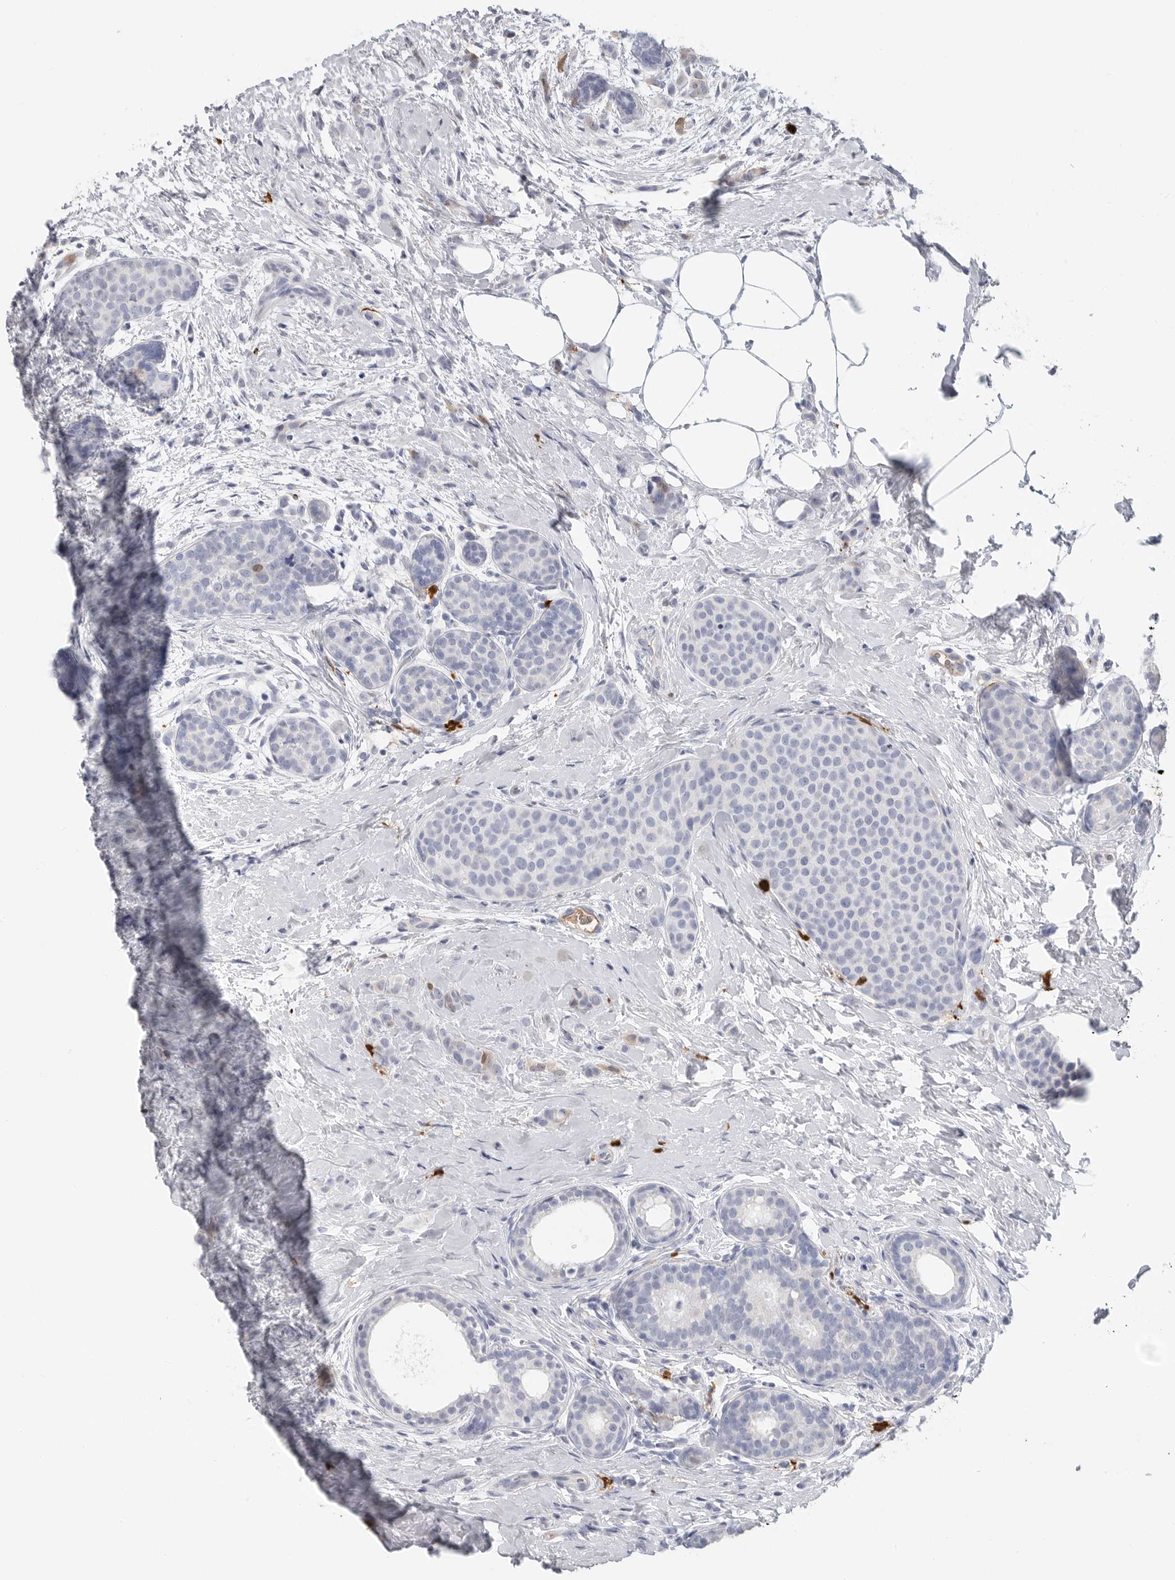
{"staining": {"intensity": "negative", "quantity": "none", "location": "none"}, "tissue": "breast cancer", "cell_type": "Tumor cells", "image_type": "cancer", "snomed": [{"axis": "morphology", "description": "Lobular carcinoma, in situ"}, {"axis": "morphology", "description": "Lobular carcinoma"}, {"axis": "topography", "description": "Breast"}], "caption": "This is an immunohistochemistry histopathology image of breast cancer (lobular carcinoma). There is no positivity in tumor cells.", "gene": "CYB561D1", "patient": {"sex": "female", "age": 41}}